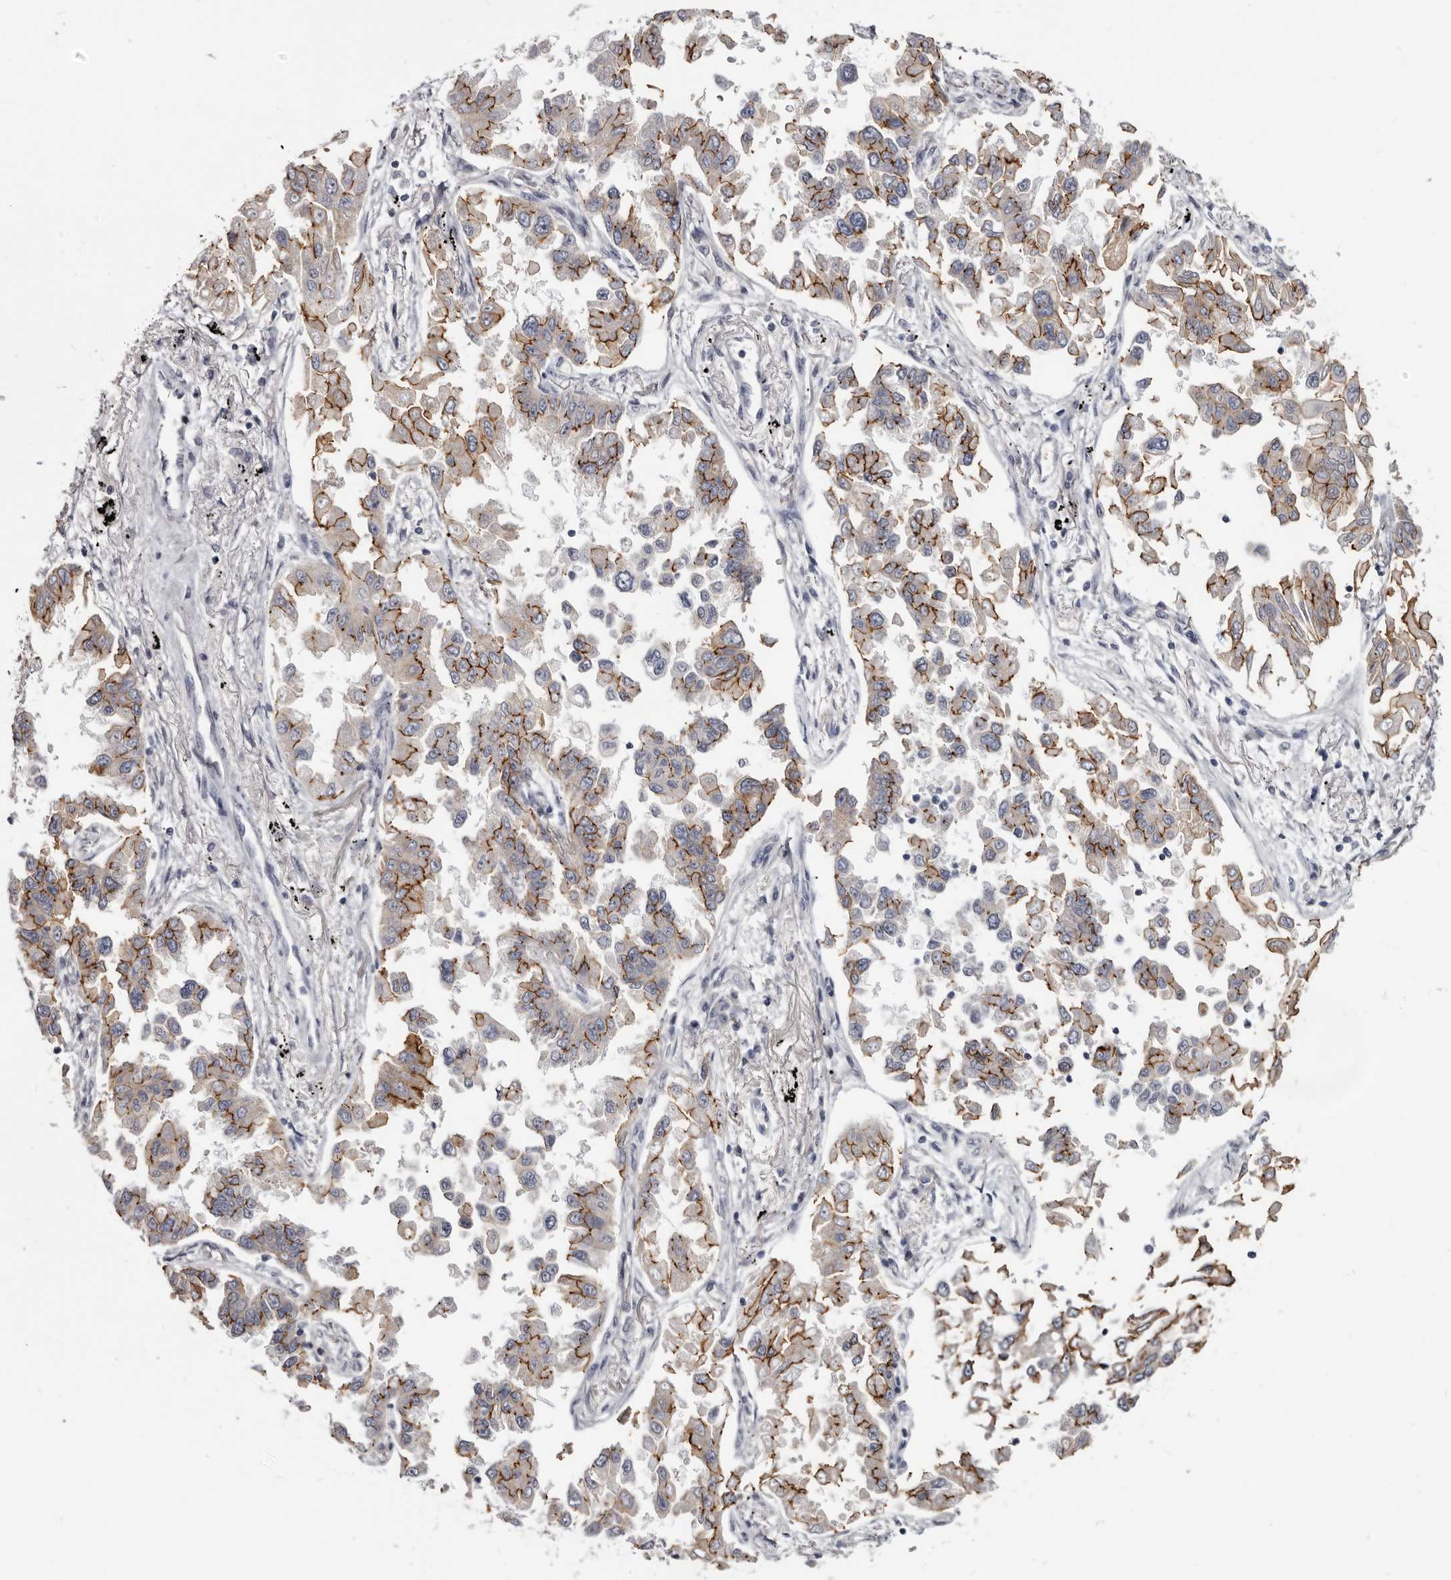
{"staining": {"intensity": "strong", "quantity": "25%-75%", "location": "cytoplasmic/membranous"}, "tissue": "lung cancer", "cell_type": "Tumor cells", "image_type": "cancer", "snomed": [{"axis": "morphology", "description": "Adenocarcinoma, NOS"}, {"axis": "topography", "description": "Lung"}], "caption": "DAB (3,3'-diaminobenzidine) immunohistochemical staining of lung adenocarcinoma exhibits strong cytoplasmic/membranous protein staining in approximately 25%-75% of tumor cells.", "gene": "CGN", "patient": {"sex": "female", "age": 67}}